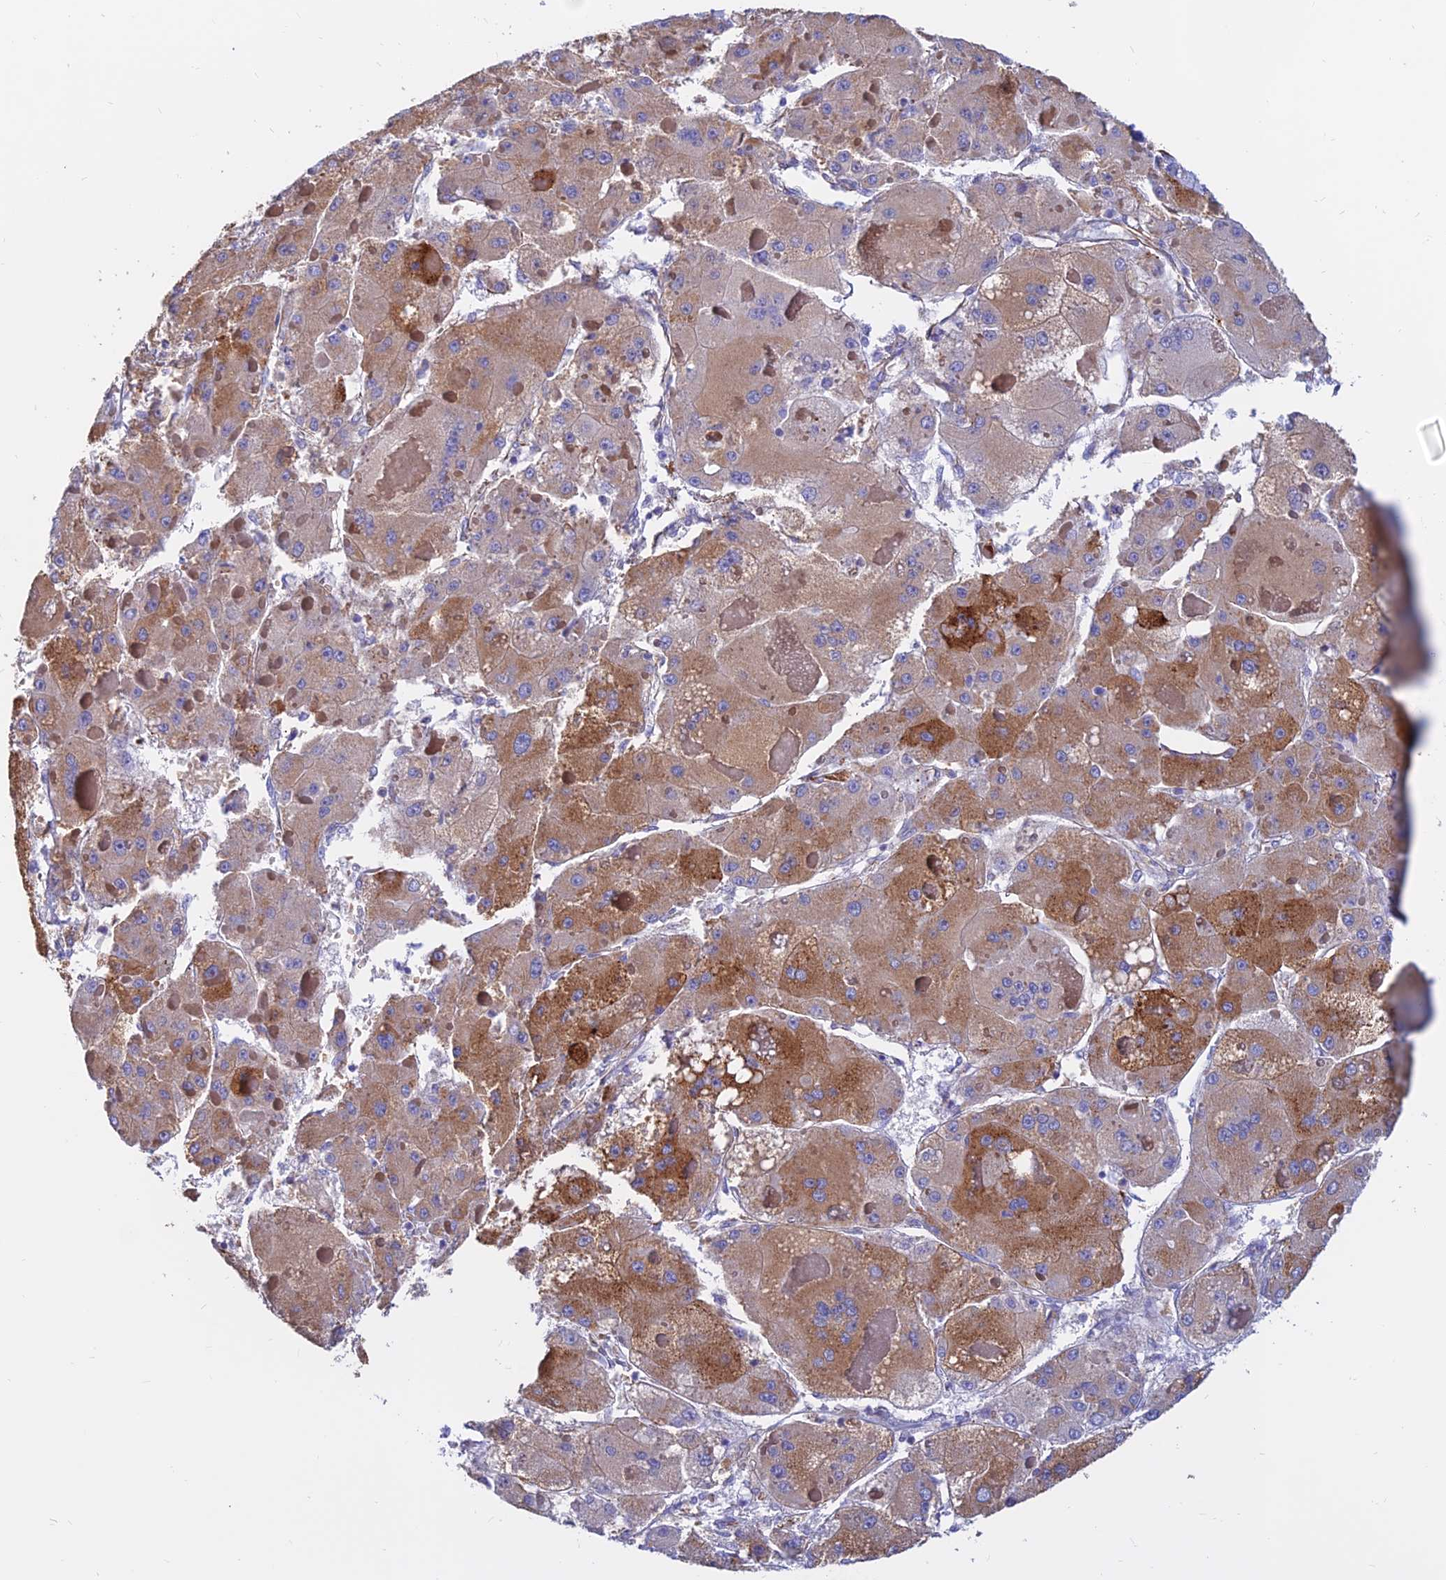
{"staining": {"intensity": "moderate", "quantity": "25%-75%", "location": "cytoplasmic/membranous"}, "tissue": "liver cancer", "cell_type": "Tumor cells", "image_type": "cancer", "snomed": [{"axis": "morphology", "description": "Carcinoma, Hepatocellular, NOS"}, {"axis": "topography", "description": "Liver"}], "caption": "A brown stain highlights moderate cytoplasmic/membranous staining of a protein in human liver hepatocellular carcinoma tumor cells.", "gene": "CDK18", "patient": {"sex": "female", "age": 73}}